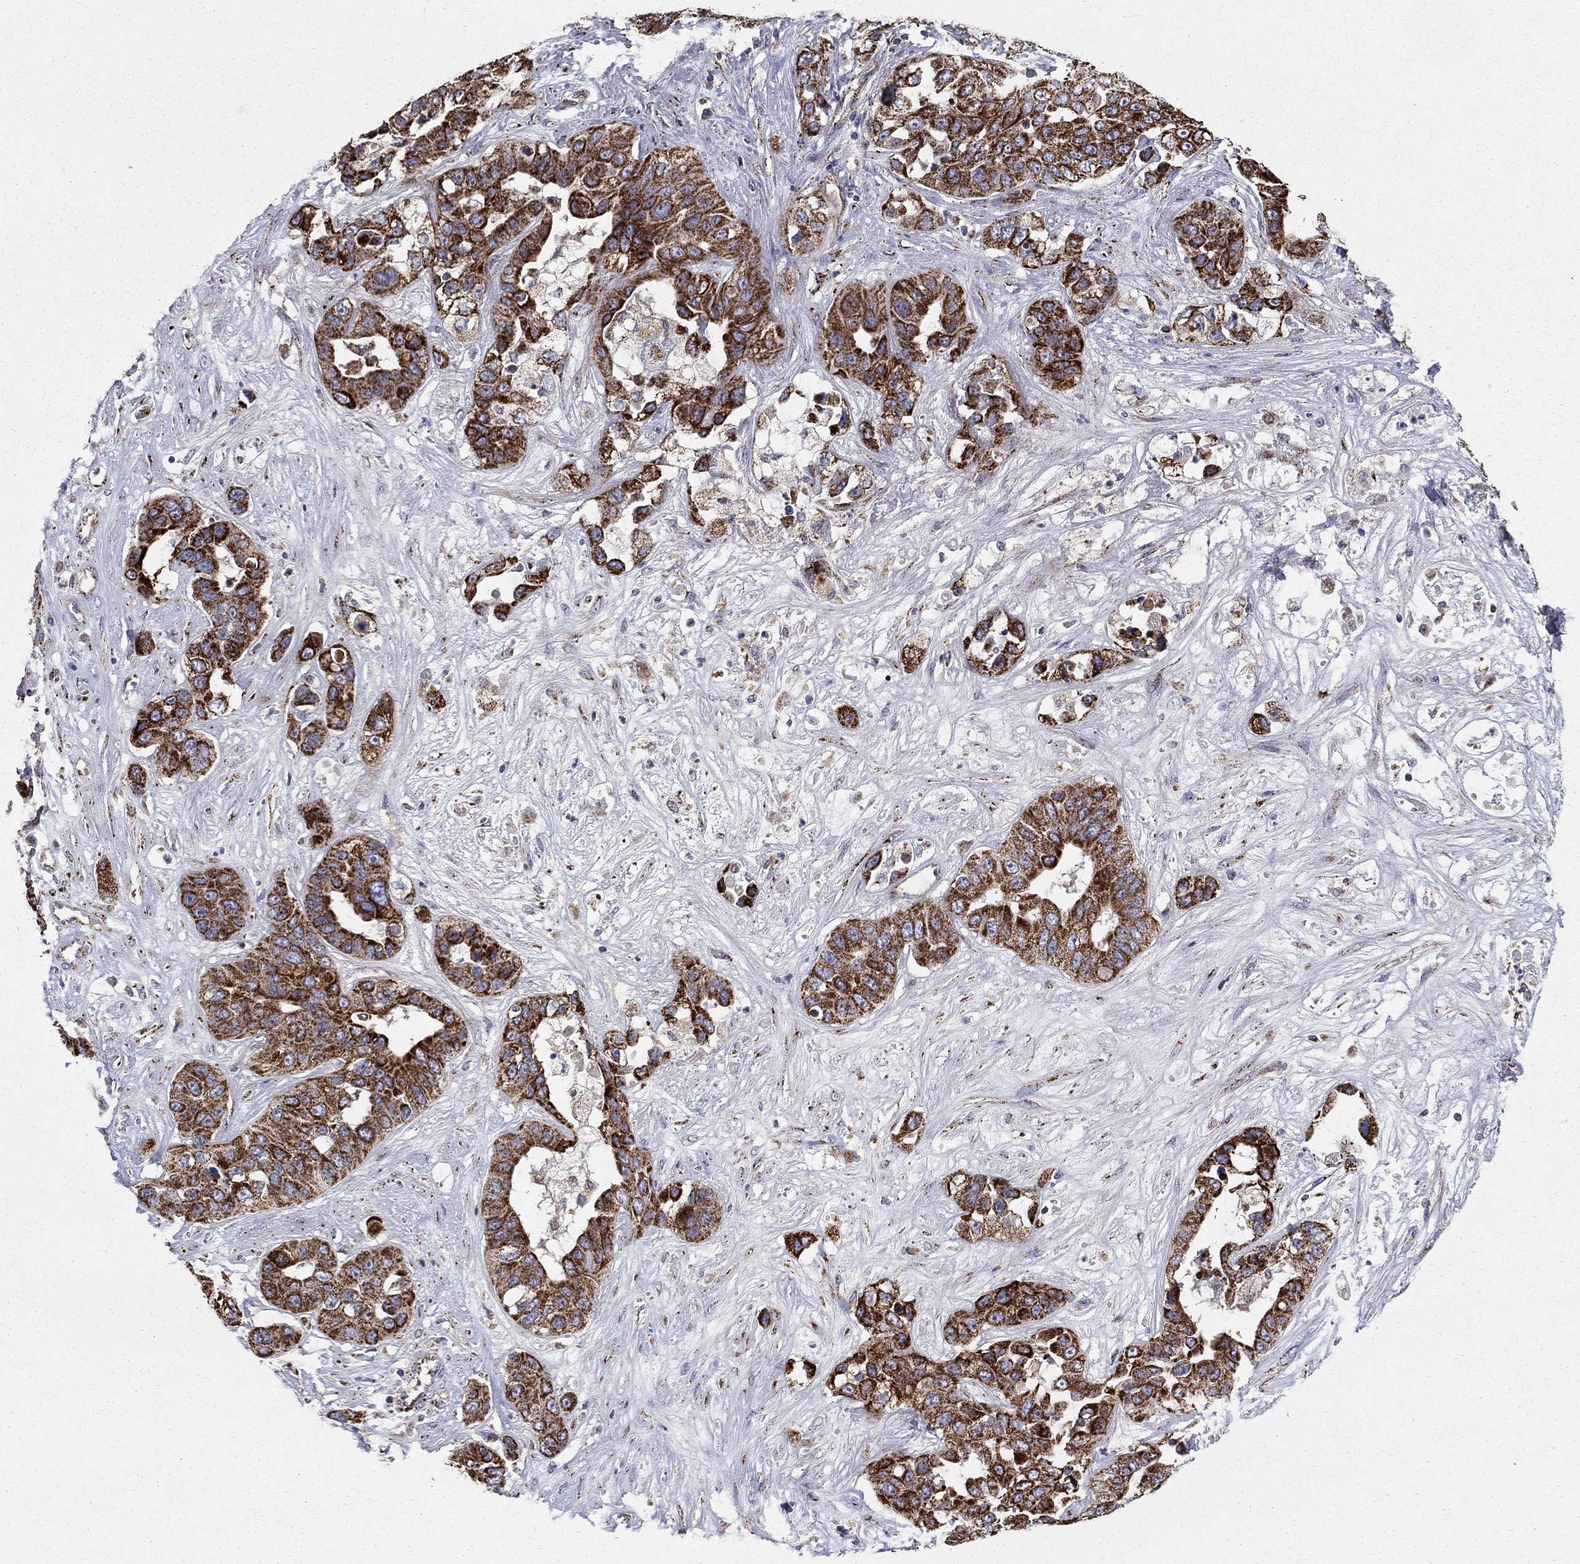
{"staining": {"intensity": "strong", "quantity": ">75%", "location": "cytoplasmic/membranous"}, "tissue": "liver cancer", "cell_type": "Tumor cells", "image_type": "cancer", "snomed": [{"axis": "morphology", "description": "Cholangiocarcinoma"}, {"axis": "topography", "description": "Liver"}], "caption": "Tumor cells show strong cytoplasmic/membranous positivity in approximately >75% of cells in liver cancer (cholangiocarcinoma).", "gene": "GCSH", "patient": {"sex": "female", "age": 52}}